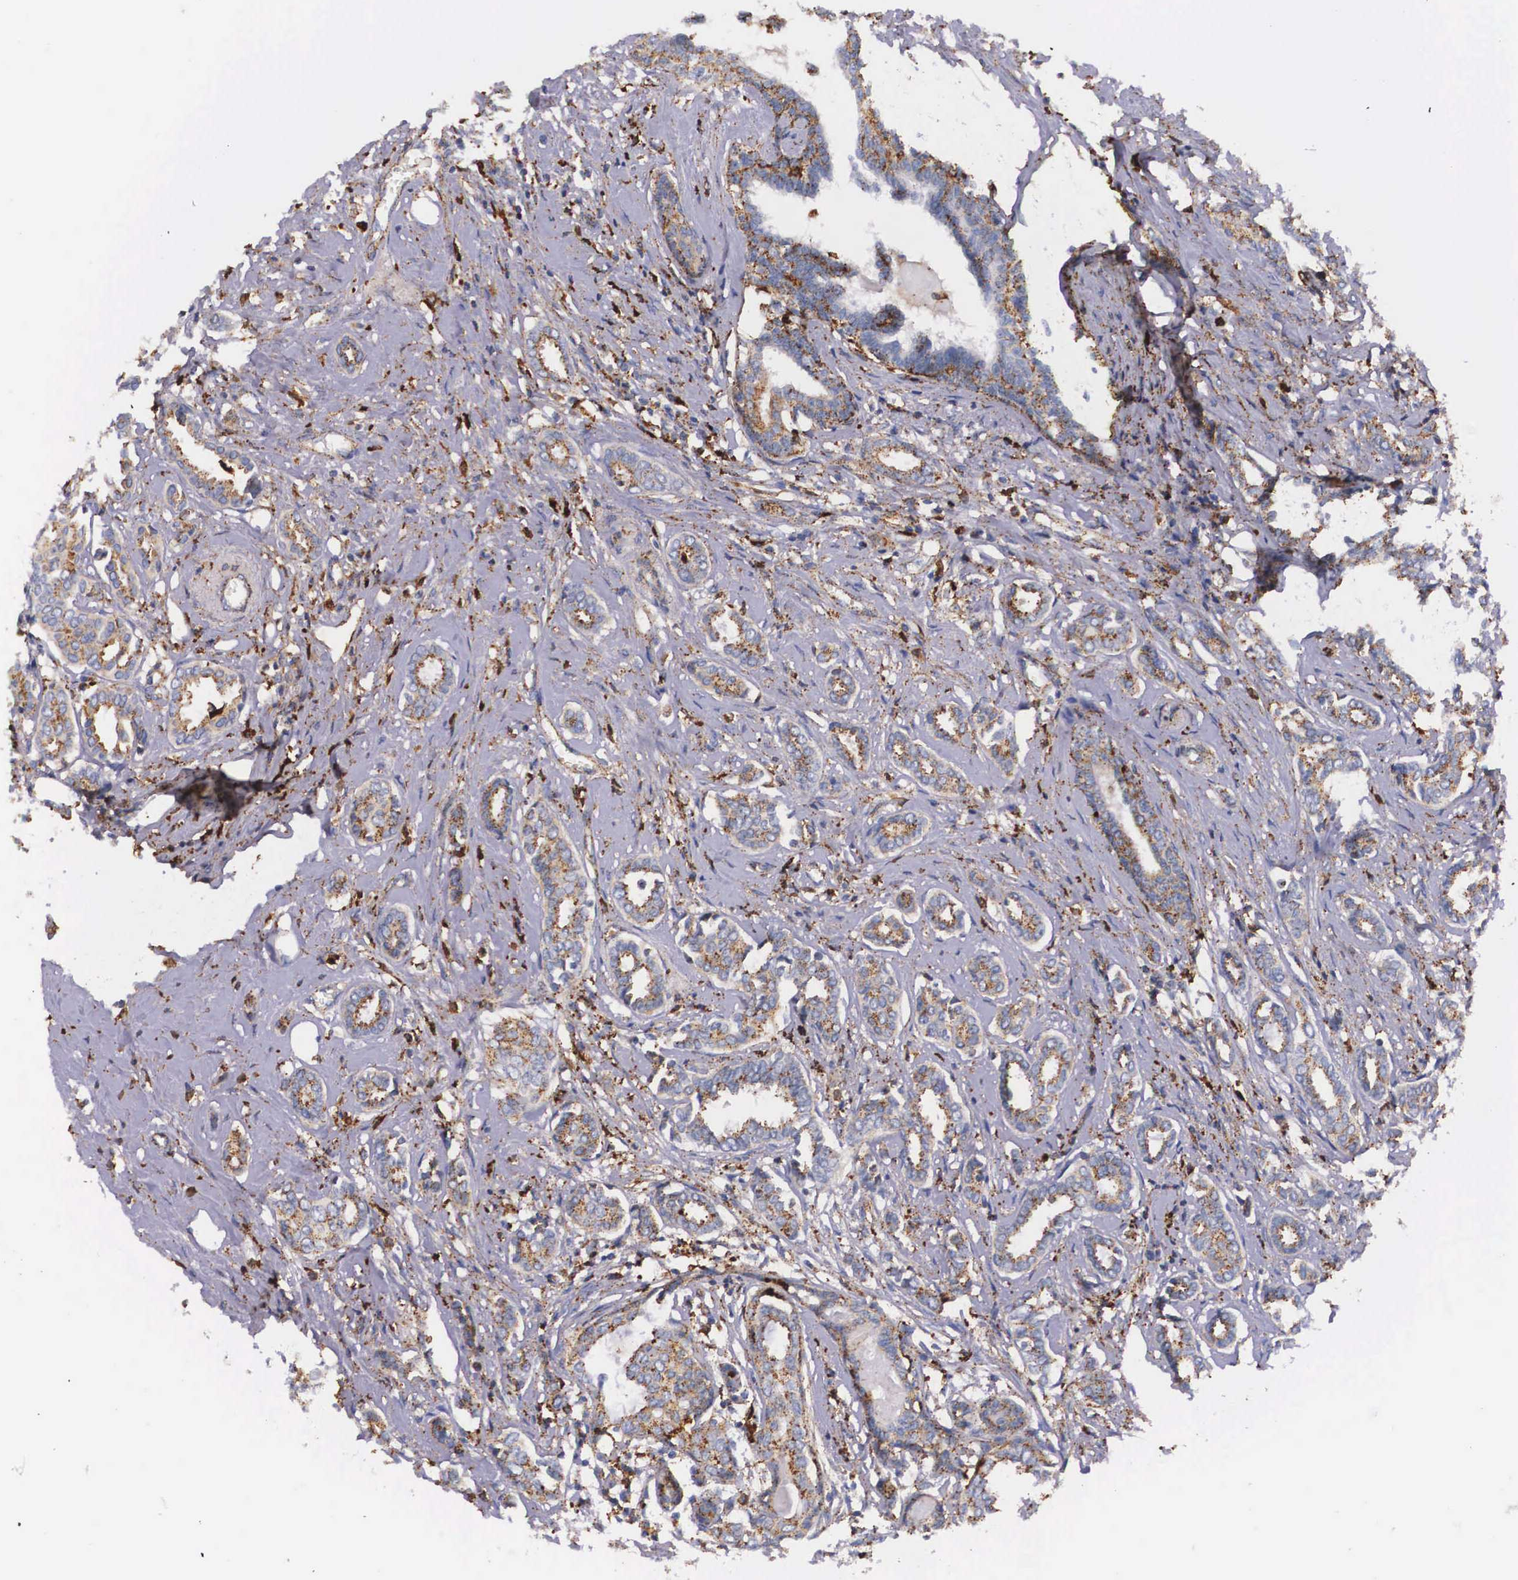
{"staining": {"intensity": "moderate", "quantity": "25%-75%", "location": "cytoplasmic/membranous"}, "tissue": "breast cancer", "cell_type": "Tumor cells", "image_type": "cancer", "snomed": [{"axis": "morphology", "description": "Duct carcinoma"}, {"axis": "topography", "description": "Breast"}], "caption": "A photomicrograph showing moderate cytoplasmic/membranous positivity in about 25%-75% of tumor cells in infiltrating ductal carcinoma (breast), as visualized by brown immunohistochemical staining.", "gene": "NAGA", "patient": {"sex": "female", "age": 50}}